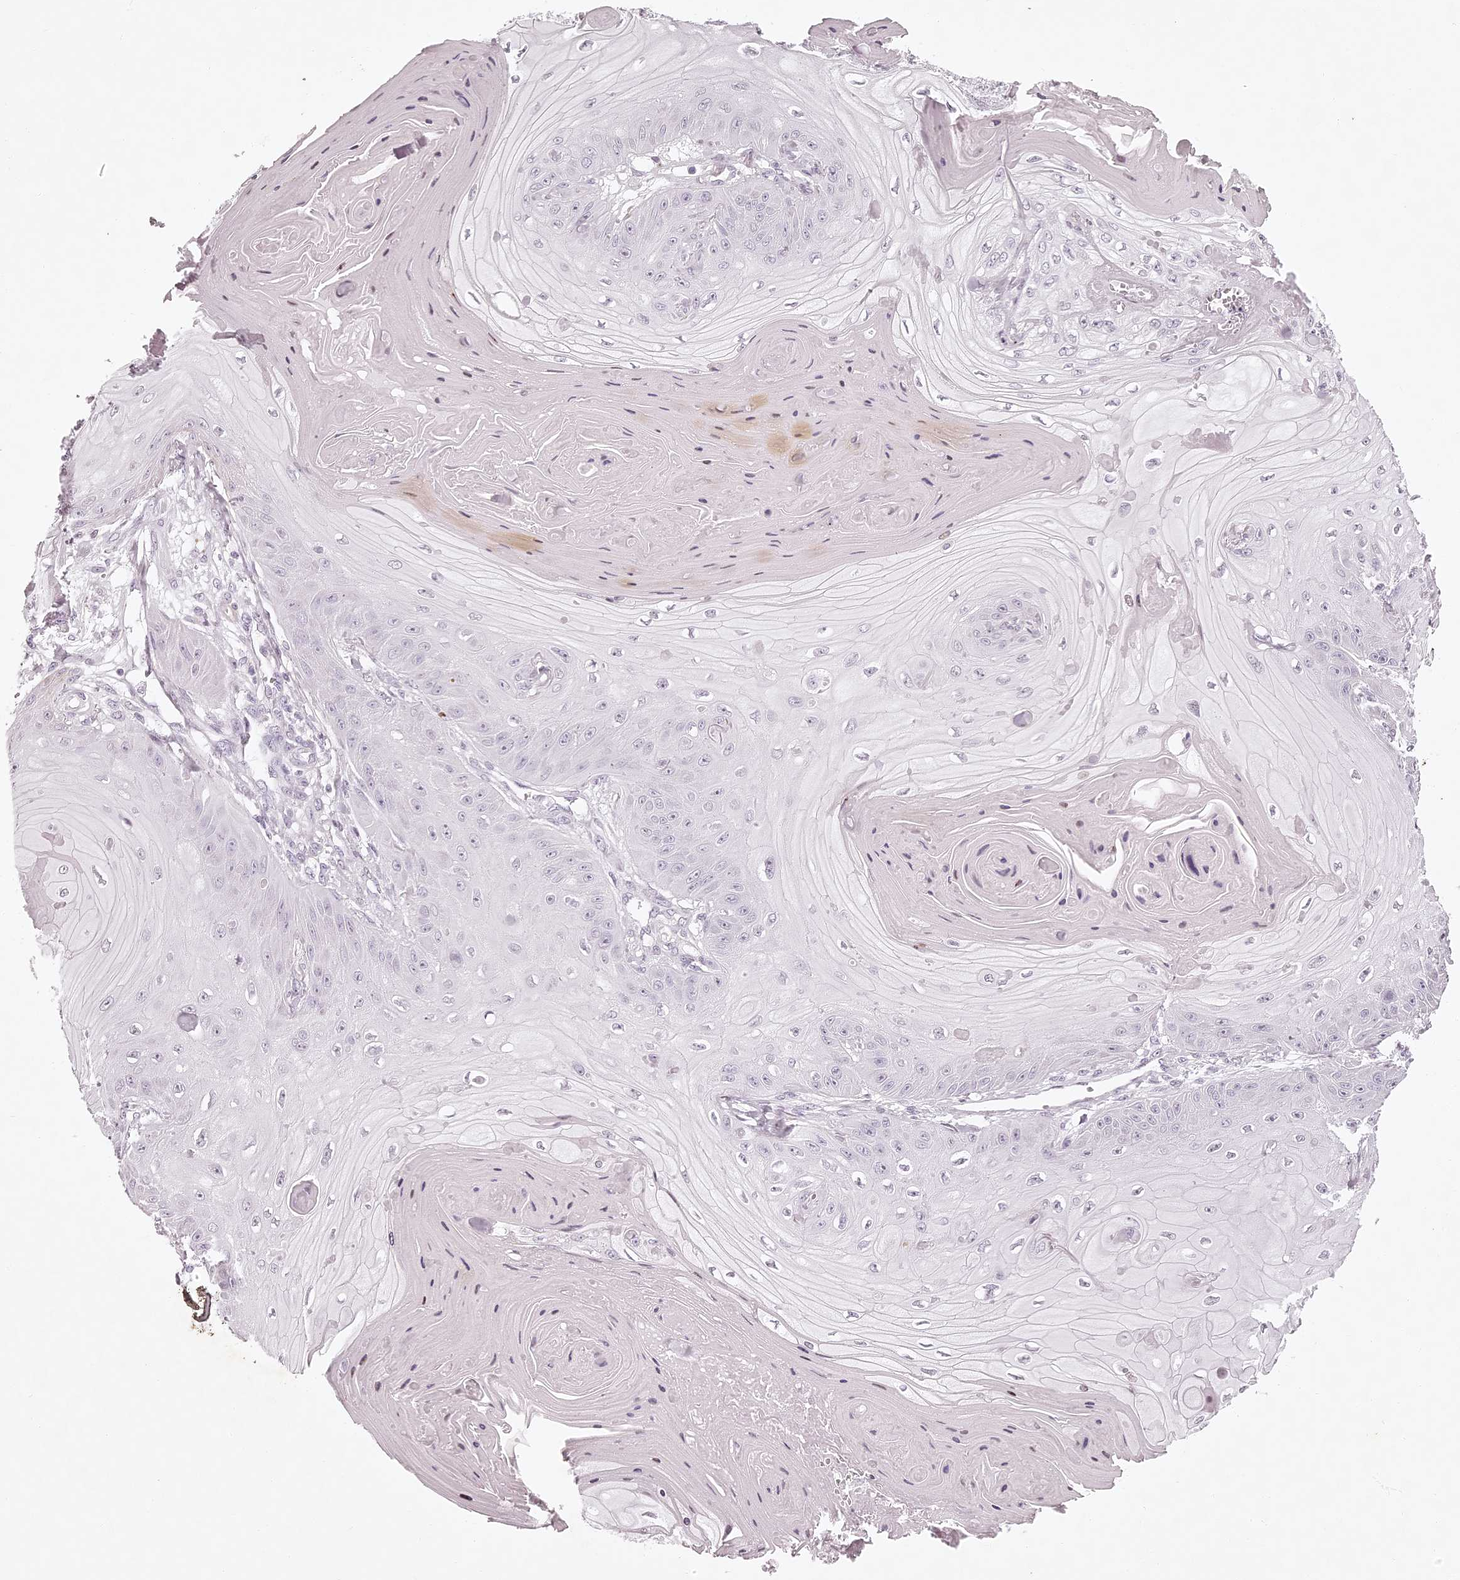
{"staining": {"intensity": "negative", "quantity": "none", "location": "none"}, "tissue": "skin cancer", "cell_type": "Tumor cells", "image_type": "cancer", "snomed": [{"axis": "morphology", "description": "Squamous cell carcinoma, NOS"}, {"axis": "topography", "description": "Skin"}], "caption": "IHC of human skin cancer (squamous cell carcinoma) reveals no expression in tumor cells.", "gene": "ELAPOR1", "patient": {"sex": "male", "age": 74}}